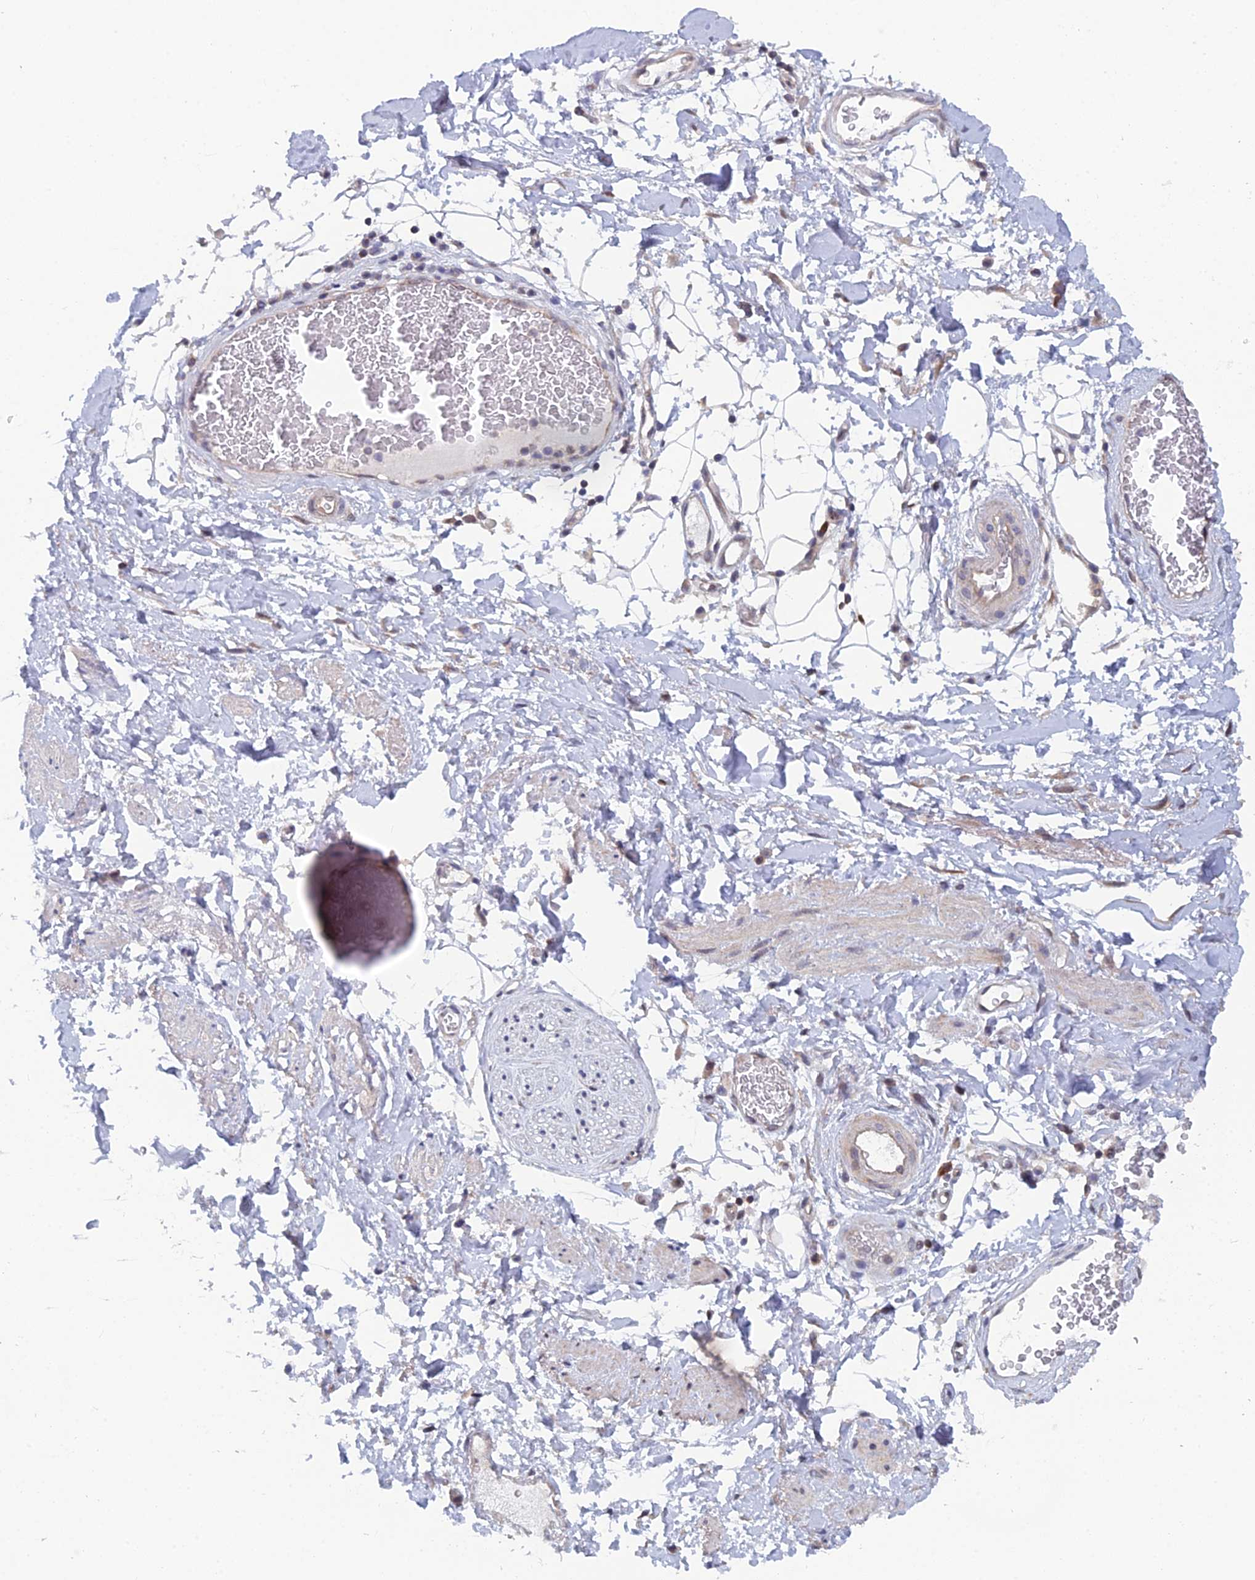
{"staining": {"intensity": "weak", "quantity": "25%-75%", "location": "cytoplasmic/membranous"}, "tissue": "adipose tissue", "cell_type": "Adipocytes", "image_type": "normal", "snomed": [{"axis": "morphology", "description": "Normal tissue, NOS"}, {"axis": "morphology", "description": "Adenocarcinoma, NOS"}, {"axis": "topography", "description": "Rectum"}, {"axis": "topography", "description": "Vagina"}, {"axis": "topography", "description": "Peripheral nerve tissue"}], "caption": "Immunohistochemical staining of normal human adipose tissue shows weak cytoplasmic/membranous protein positivity in approximately 25%-75% of adipocytes.", "gene": "SRA1", "patient": {"sex": "female", "age": 71}}